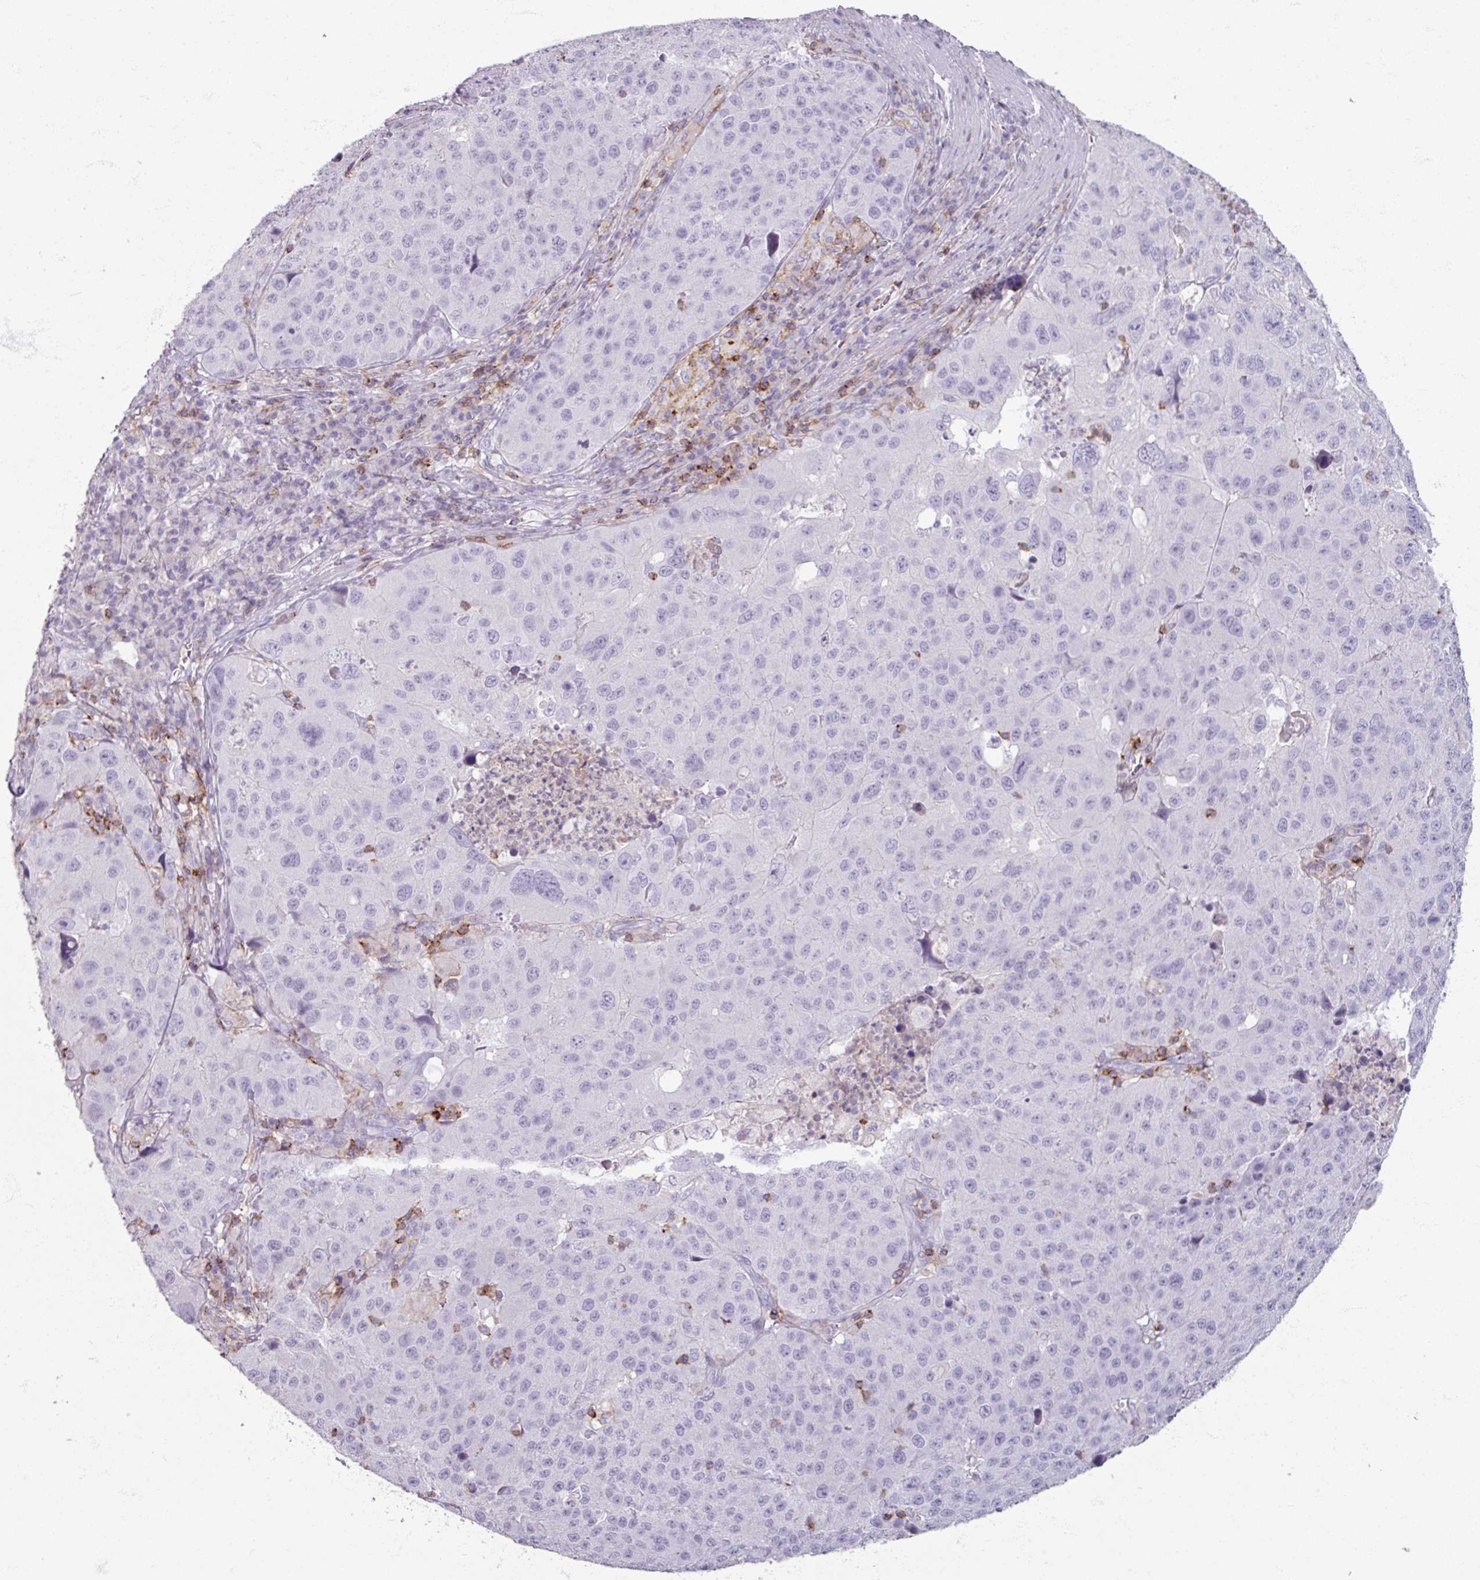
{"staining": {"intensity": "negative", "quantity": "none", "location": "none"}, "tissue": "stomach cancer", "cell_type": "Tumor cells", "image_type": "cancer", "snomed": [{"axis": "morphology", "description": "Adenocarcinoma, NOS"}, {"axis": "topography", "description": "Stomach"}], "caption": "Stomach adenocarcinoma stained for a protein using immunohistochemistry exhibits no staining tumor cells.", "gene": "PTPRC", "patient": {"sex": "male", "age": 71}}